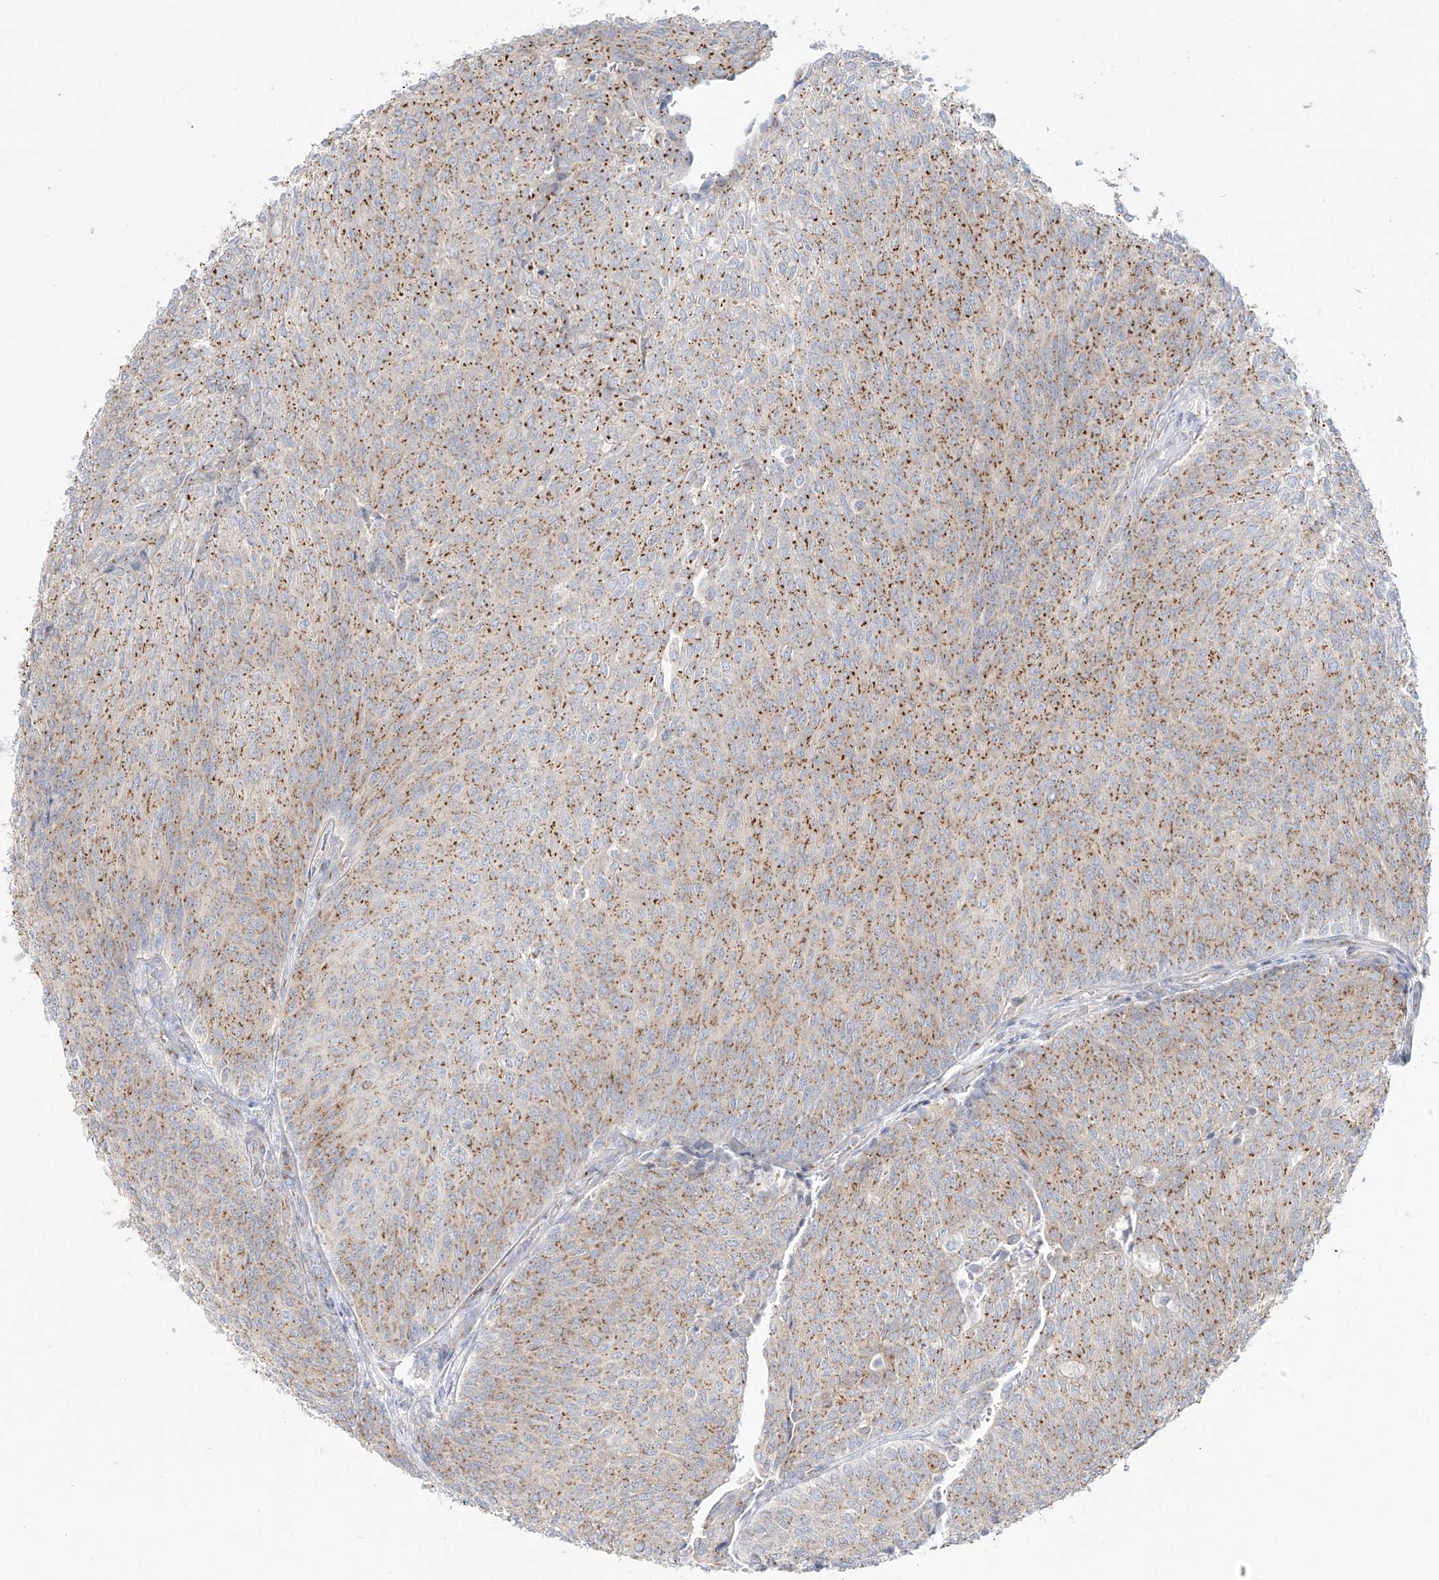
{"staining": {"intensity": "moderate", "quantity": ">75%", "location": "cytoplasmic/membranous"}, "tissue": "urothelial cancer", "cell_type": "Tumor cells", "image_type": "cancer", "snomed": [{"axis": "morphology", "description": "Urothelial carcinoma, Low grade"}, {"axis": "topography", "description": "Urinary bladder"}], "caption": "The image shows staining of urothelial cancer, revealing moderate cytoplasmic/membranous protein expression (brown color) within tumor cells.", "gene": "BSDC1", "patient": {"sex": "female", "age": 79}}